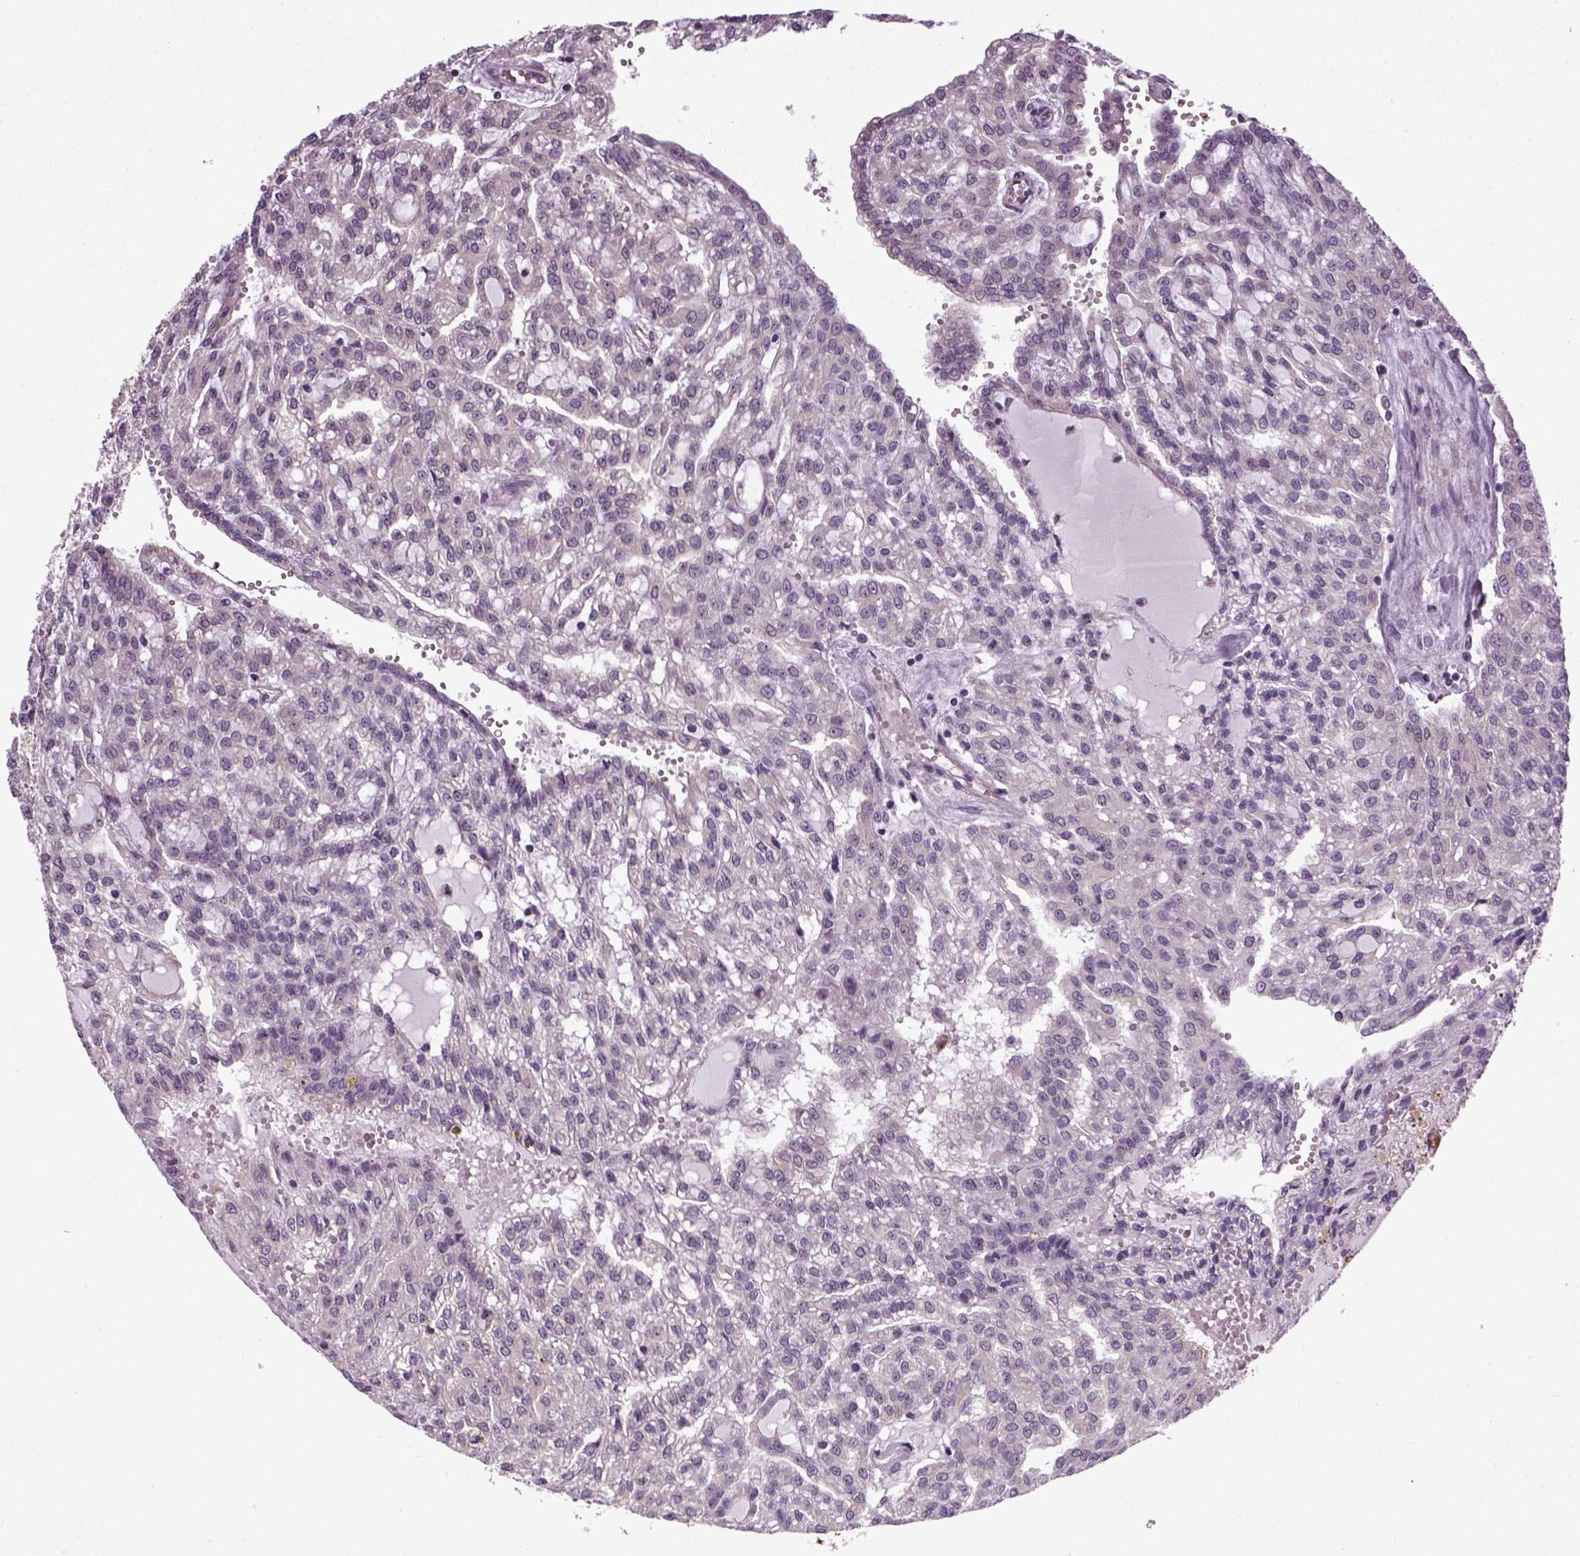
{"staining": {"intensity": "negative", "quantity": "none", "location": "none"}, "tissue": "renal cancer", "cell_type": "Tumor cells", "image_type": "cancer", "snomed": [{"axis": "morphology", "description": "Adenocarcinoma, NOS"}, {"axis": "topography", "description": "Kidney"}], "caption": "An IHC micrograph of renal cancer (adenocarcinoma) is shown. There is no staining in tumor cells of renal cancer (adenocarcinoma).", "gene": "TPRG1", "patient": {"sex": "male", "age": 63}}